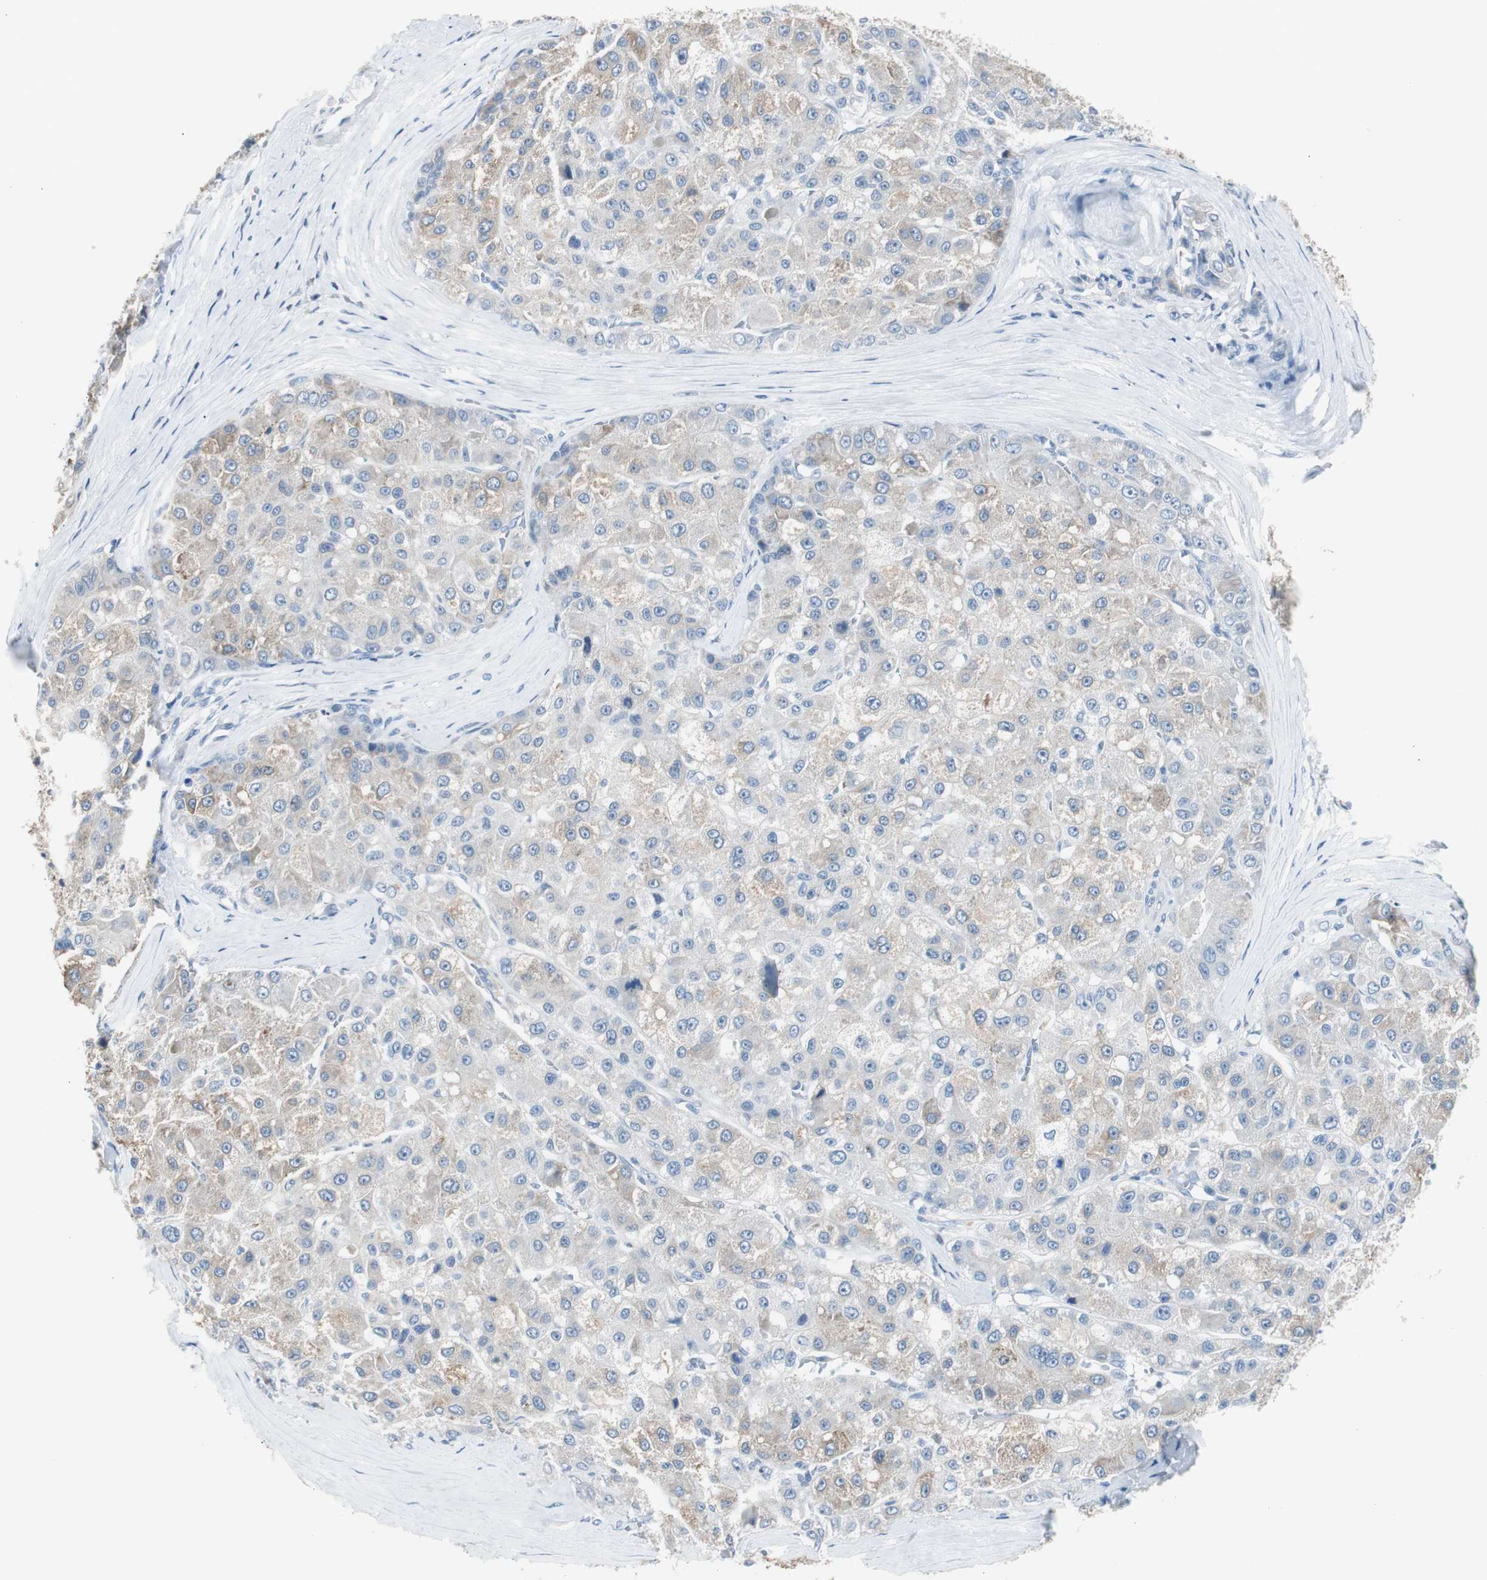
{"staining": {"intensity": "moderate", "quantity": "25%-75%", "location": "cytoplasmic/membranous"}, "tissue": "liver cancer", "cell_type": "Tumor cells", "image_type": "cancer", "snomed": [{"axis": "morphology", "description": "Carcinoma, Hepatocellular, NOS"}, {"axis": "topography", "description": "Liver"}], "caption": "A medium amount of moderate cytoplasmic/membranous staining is appreciated in about 25%-75% of tumor cells in liver cancer (hepatocellular carcinoma) tissue.", "gene": "S100A7", "patient": {"sex": "male", "age": 80}}